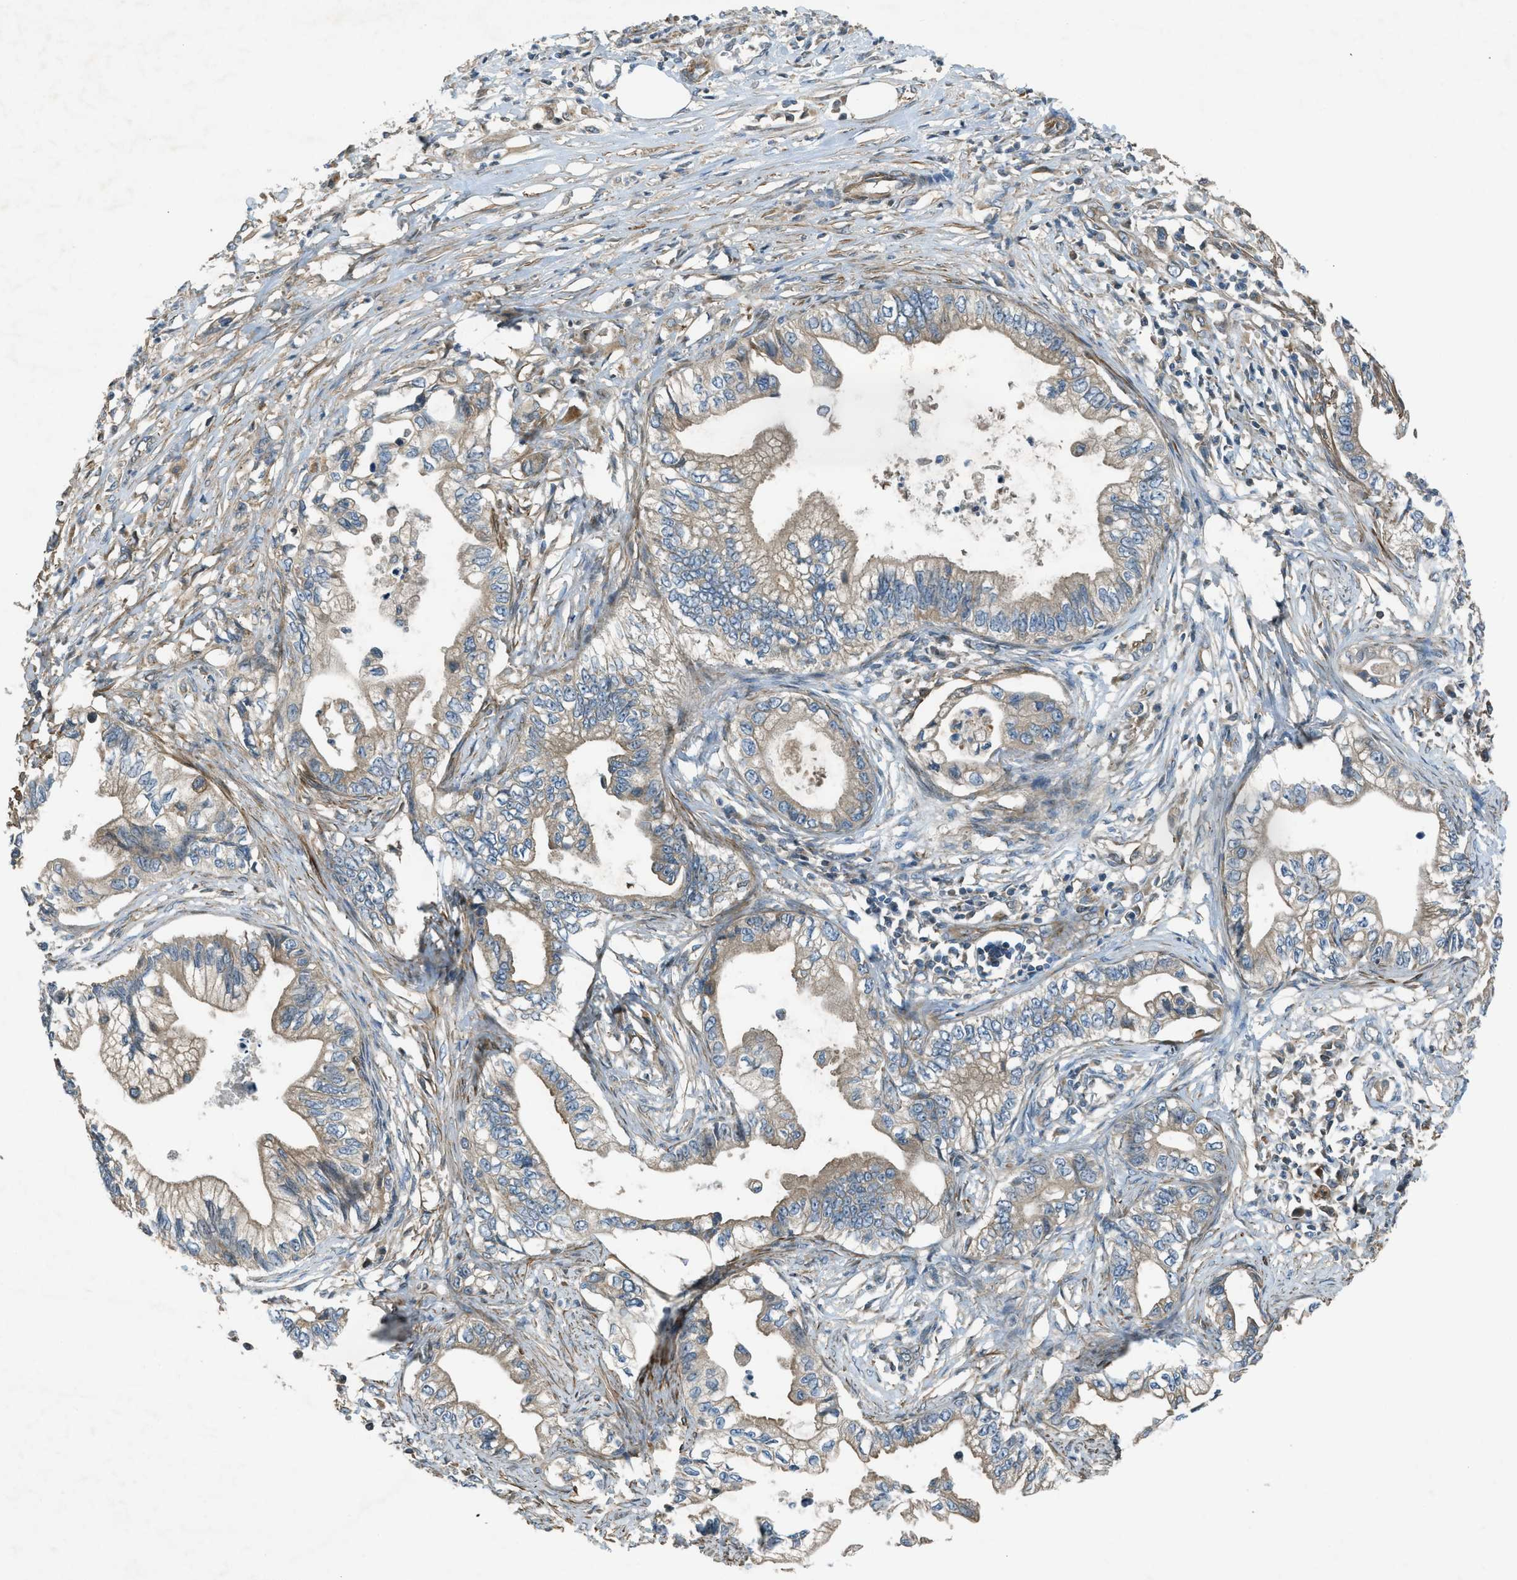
{"staining": {"intensity": "weak", "quantity": ">75%", "location": "cytoplasmic/membranous"}, "tissue": "pancreatic cancer", "cell_type": "Tumor cells", "image_type": "cancer", "snomed": [{"axis": "morphology", "description": "Adenocarcinoma, NOS"}, {"axis": "topography", "description": "Pancreas"}], "caption": "A high-resolution micrograph shows immunohistochemistry (IHC) staining of adenocarcinoma (pancreatic), which shows weak cytoplasmic/membranous staining in about >75% of tumor cells.", "gene": "VEZT", "patient": {"sex": "male", "age": 56}}